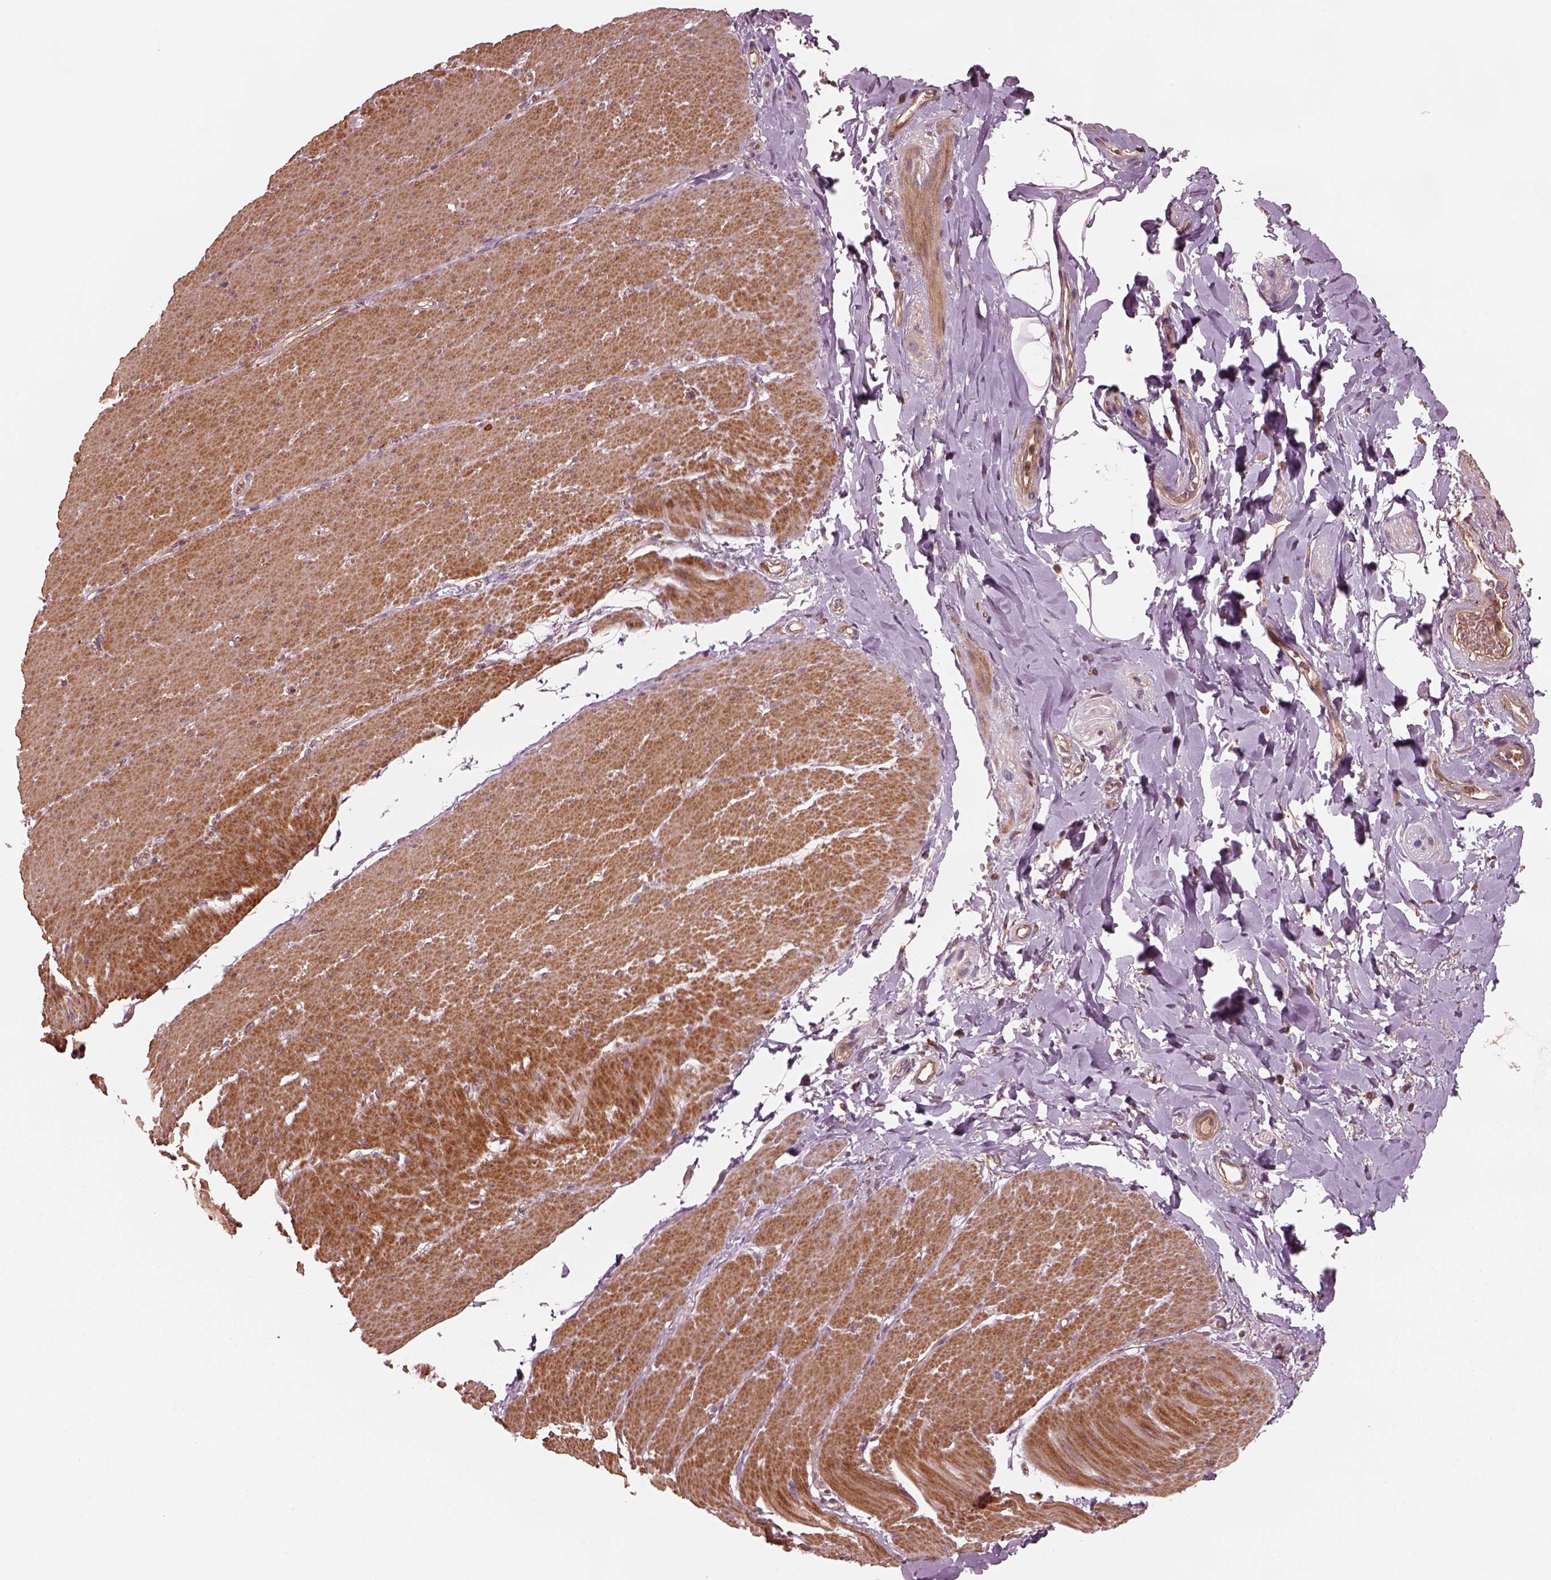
{"staining": {"intensity": "moderate", "quantity": ">75%", "location": "cytoplasmic/membranous"}, "tissue": "smooth muscle", "cell_type": "Smooth muscle cells", "image_type": "normal", "snomed": [{"axis": "morphology", "description": "Normal tissue, NOS"}, {"axis": "topography", "description": "Smooth muscle"}, {"axis": "topography", "description": "Rectum"}], "caption": "Moderate cytoplasmic/membranous staining for a protein is identified in about >75% of smooth muscle cells of unremarkable smooth muscle using IHC.", "gene": "ASCC2", "patient": {"sex": "male", "age": 53}}